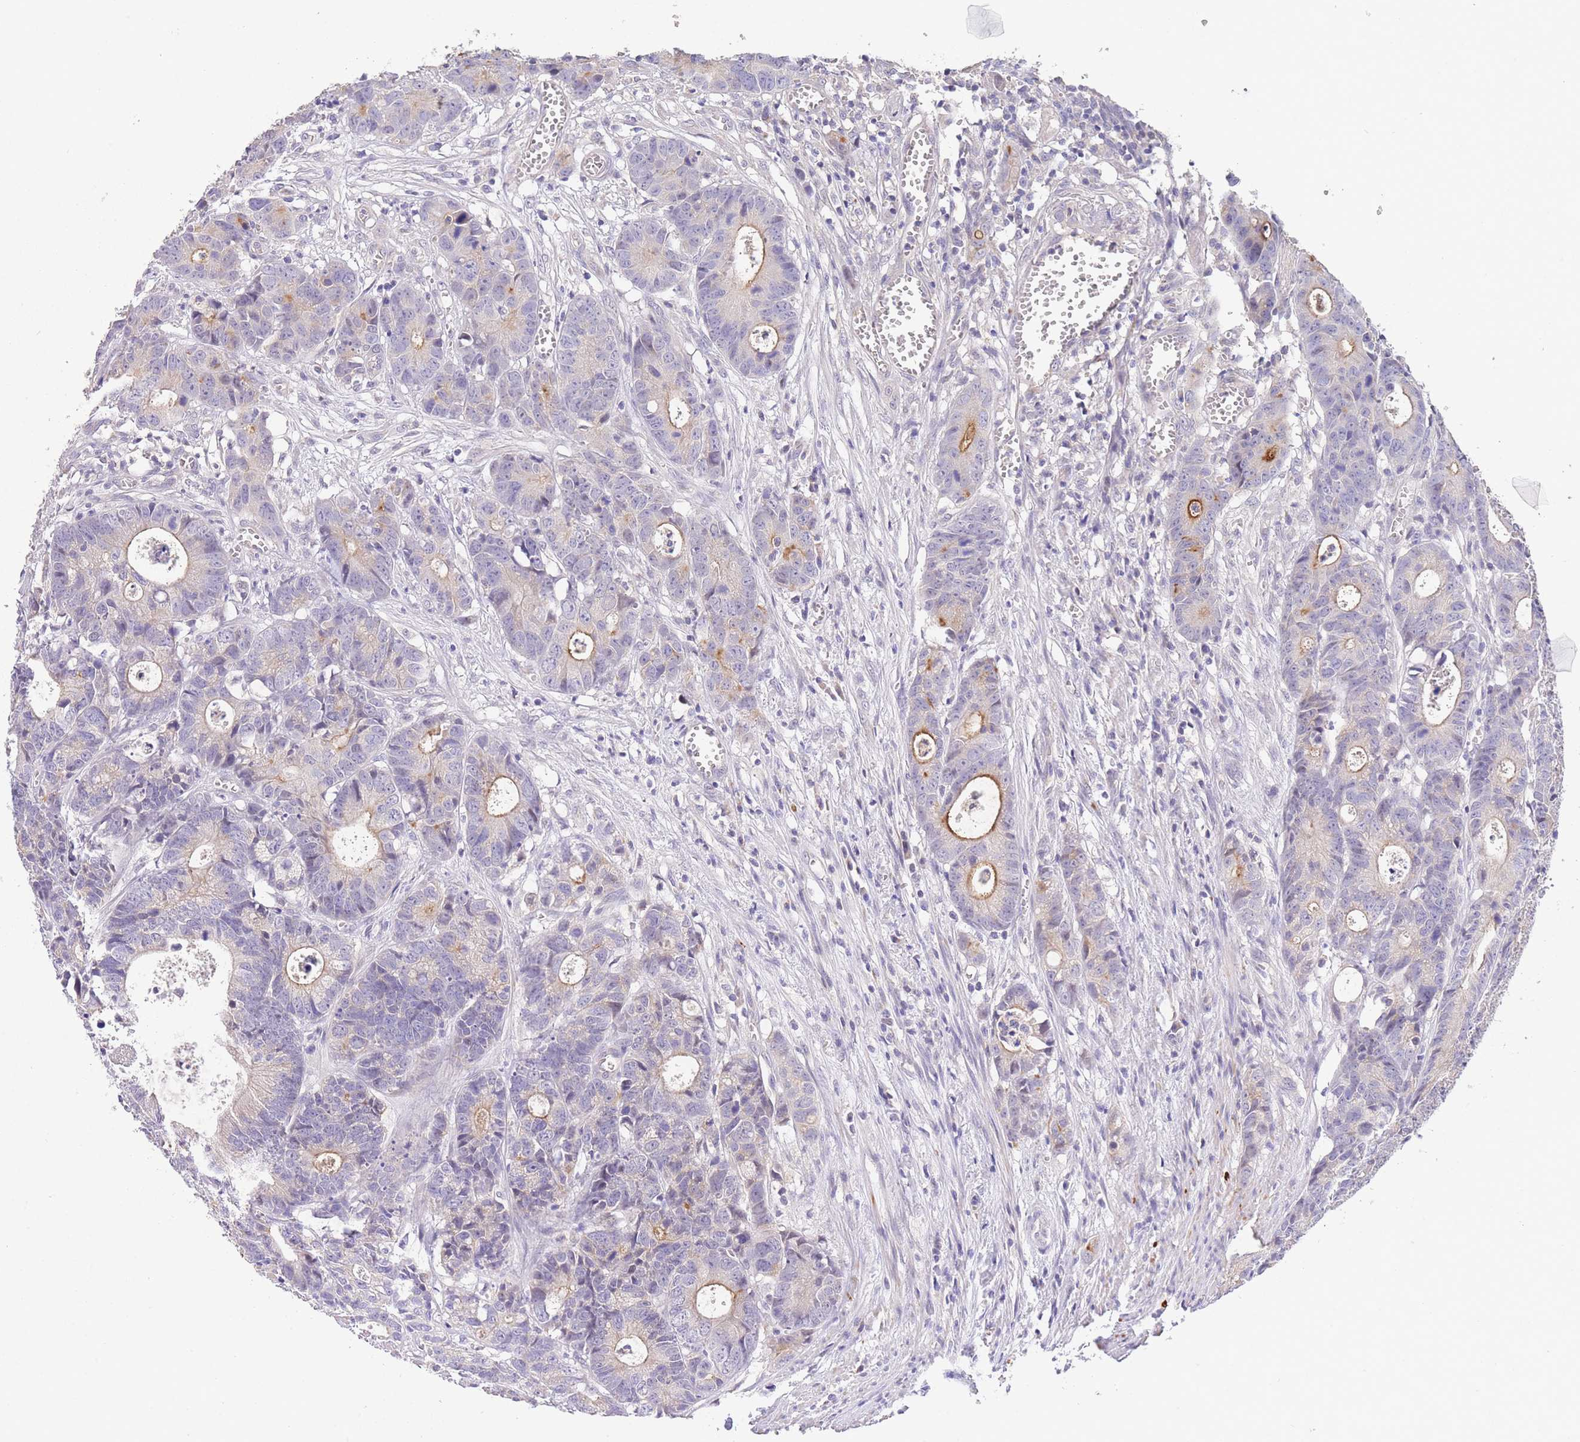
{"staining": {"intensity": "moderate", "quantity": "<25%", "location": "cytoplasmic/membranous"}, "tissue": "colorectal cancer", "cell_type": "Tumor cells", "image_type": "cancer", "snomed": [{"axis": "morphology", "description": "Adenocarcinoma, NOS"}, {"axis": "topography", "description": "Colon"}], "caption": "The histopathology image reveals staining of colorectal adenocarcinoma, revealing moderate cytoplasmic/membranous protein positivity (brown color) within tumor cells.", "gene": "SLC35F2", "patient": {"sex": "female", "age": 57}}